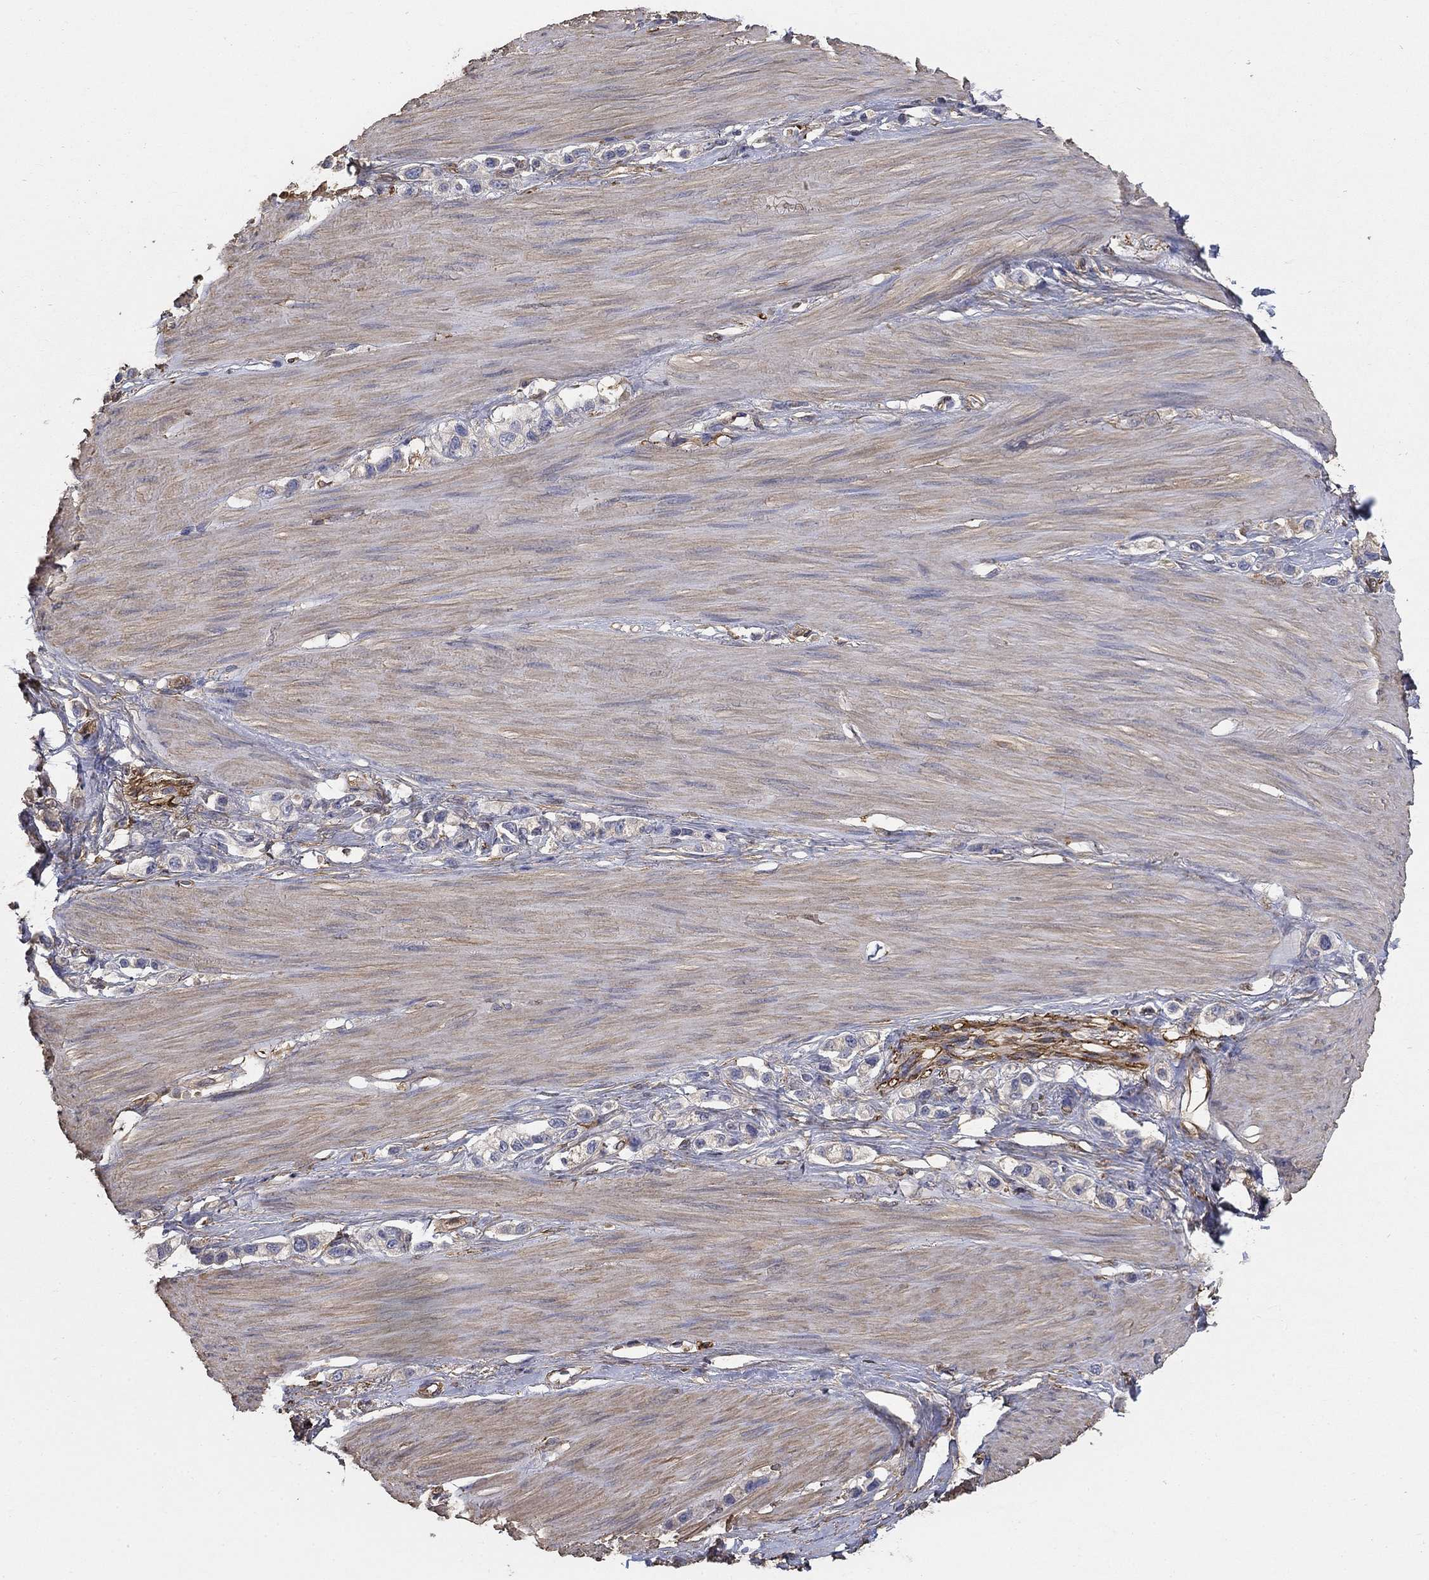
{"staining": {"intensity": "weak", "quantity": "25%-75%", "location": "cytoplasmic/membranous"}, "tissue": "stomach cancer", "cell_type": "Tumor cells", "image_type": "cancer", "snomed": [{"axis": "morphology", "description": "Normal tissue, NOS"}, {"axis": "morphology", "description": "Adenocarcinoma, NOS"}, {"axis": "morphology", "description": "Adenocarcinoma, High grade"}, {"axis": "topography", "description": "Stomach, upper"}, {"axis": "topography", "description": "Stomach"}], "caption": "Protein expression analysis of human stomach high-grade adenocarcinoma reveals weak cytoplasmic/membranous staining in about 25%-75% of tumor cells. Nuclei are stained in blue.", "gene": "DPYSL2", "patient": {"sex": "female", "age": 65}}